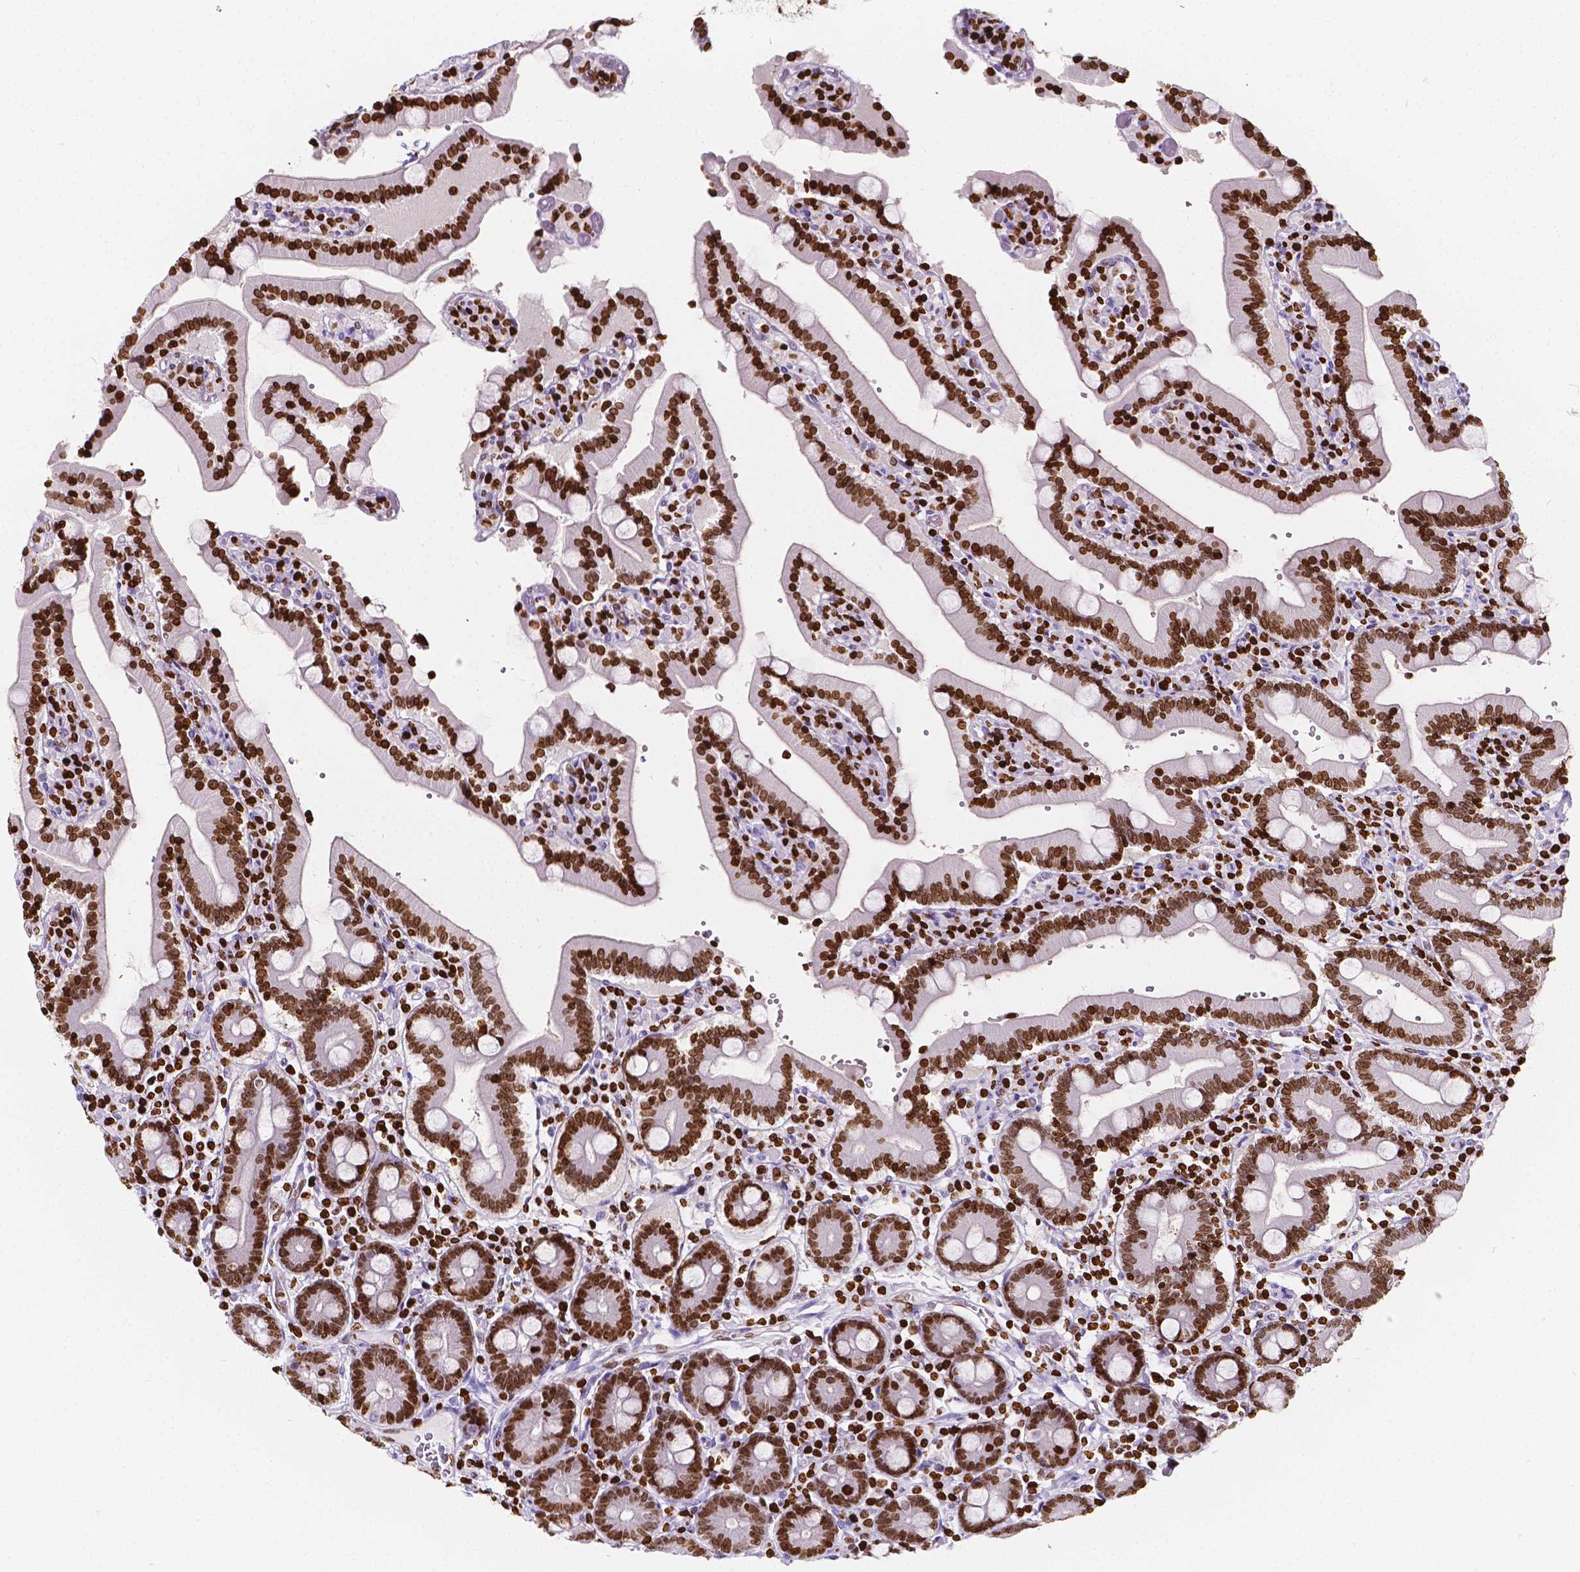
{"staining": {"intensity": "strong", "quantity": ">75%", "location": "nuclear"}, "tissue": "duodenum", "cell_type": "Glandular cells", "image_type": "normal", "snomed": [{"axis": "morphology", "description": "Normal tissue, NOS"}, {"axis": "topography", "description": "Duodenum"}], "caption": "Protein analysis of benign duodenum exhibits strong nuclear positivity in approximately >75% of glandular cells.", "gene": "CBY3", "patient": {"sex": "female", "age": 62}}